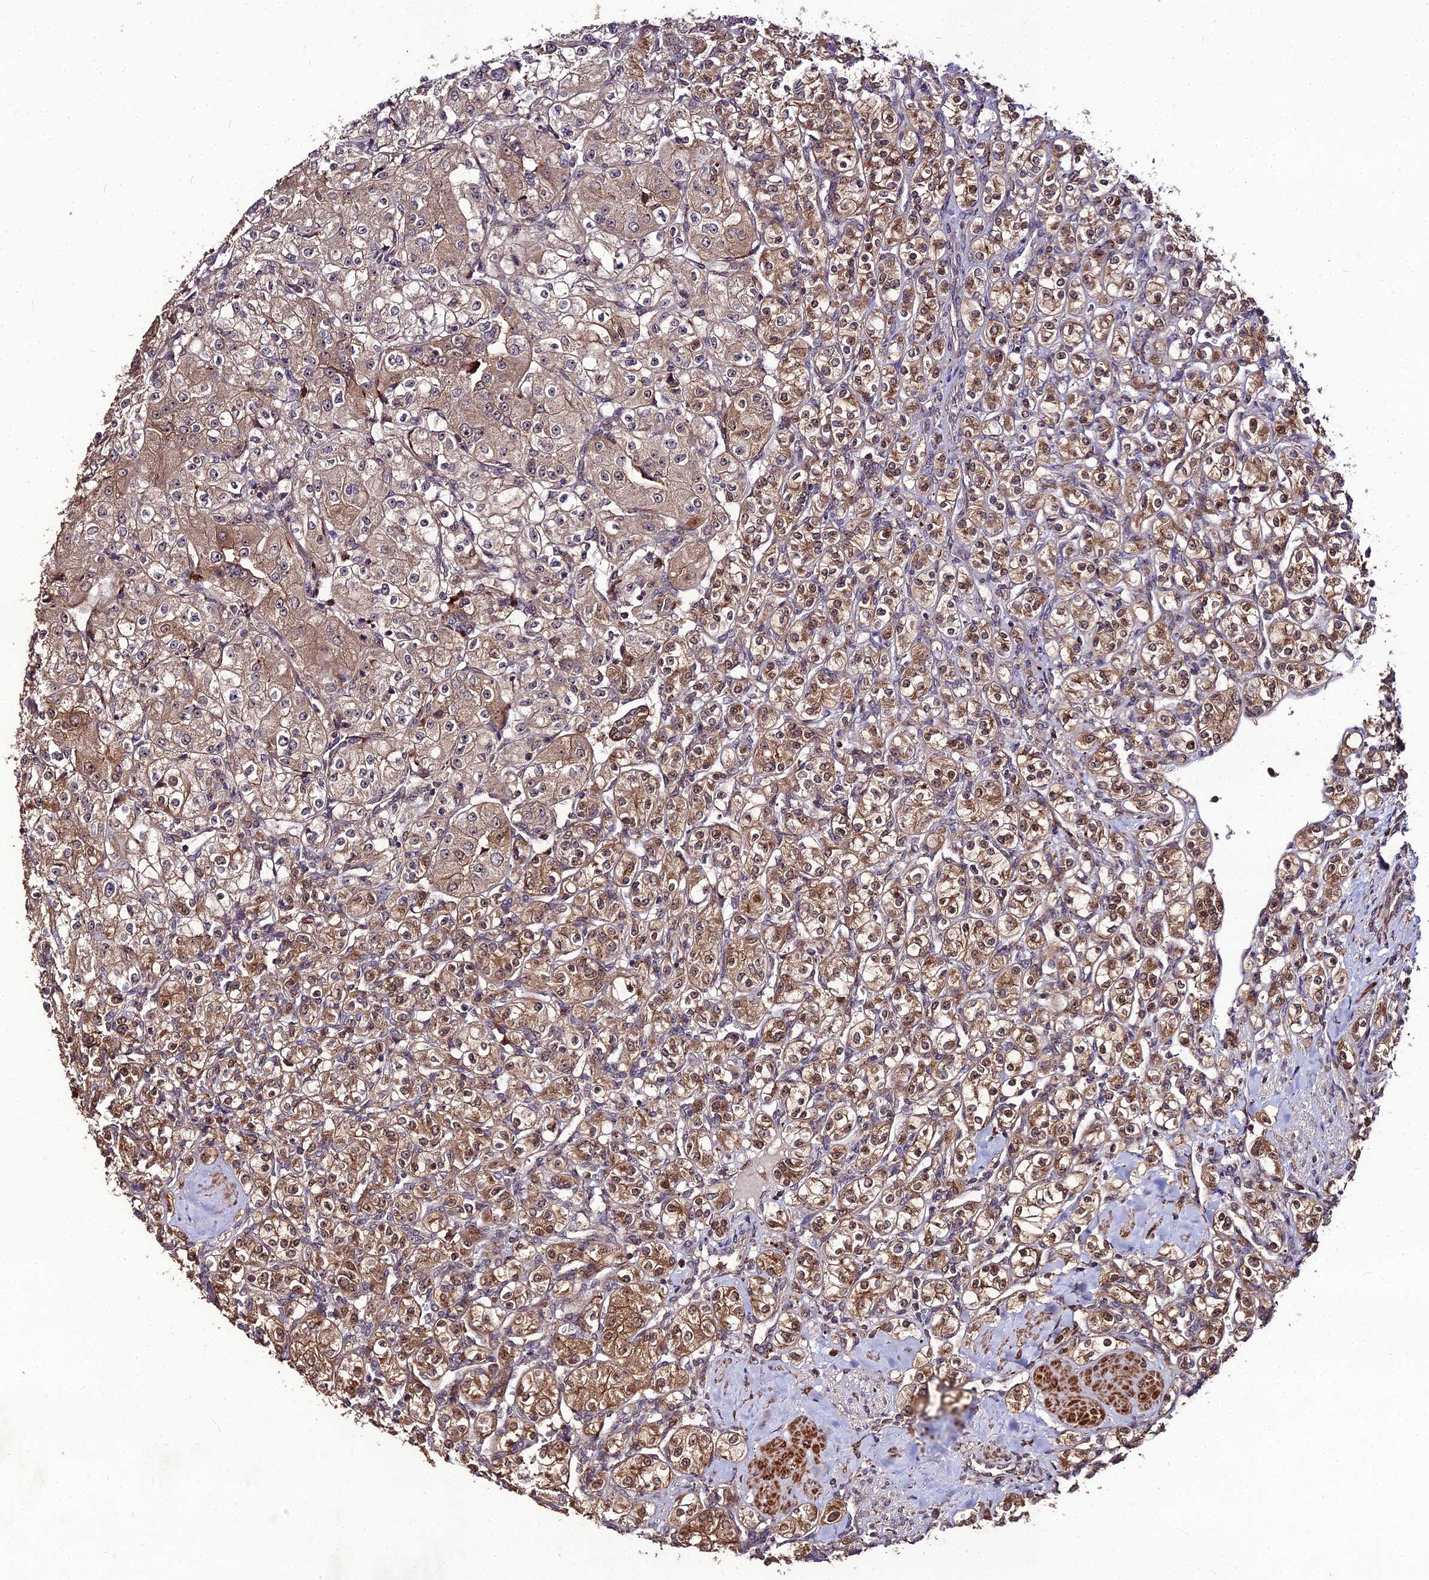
{"staining": {"intensity": "moderate", "quantity": ">75%", "location": "cytoplasmic/membranous,nuclear"}, "tissue": "renal cancer", "cell_type": "Tumor cells", "image_type": "cancer", "snomed": [{"axis": "morphology", "description": "Adenocarcinoma, NOS"}, {"axis": "topography", "description": "Kidney"}], "caption": "DAB (3,3'-diaminobenzidine) immunohistochemical staining of human renal adenocarcinoma displays moderate cytoplasmic/membranous and nuclear protein expression in about >75% of tumor cells.", "gene": "ZNF766", "patient": {"sex": "male", "age": 77}}